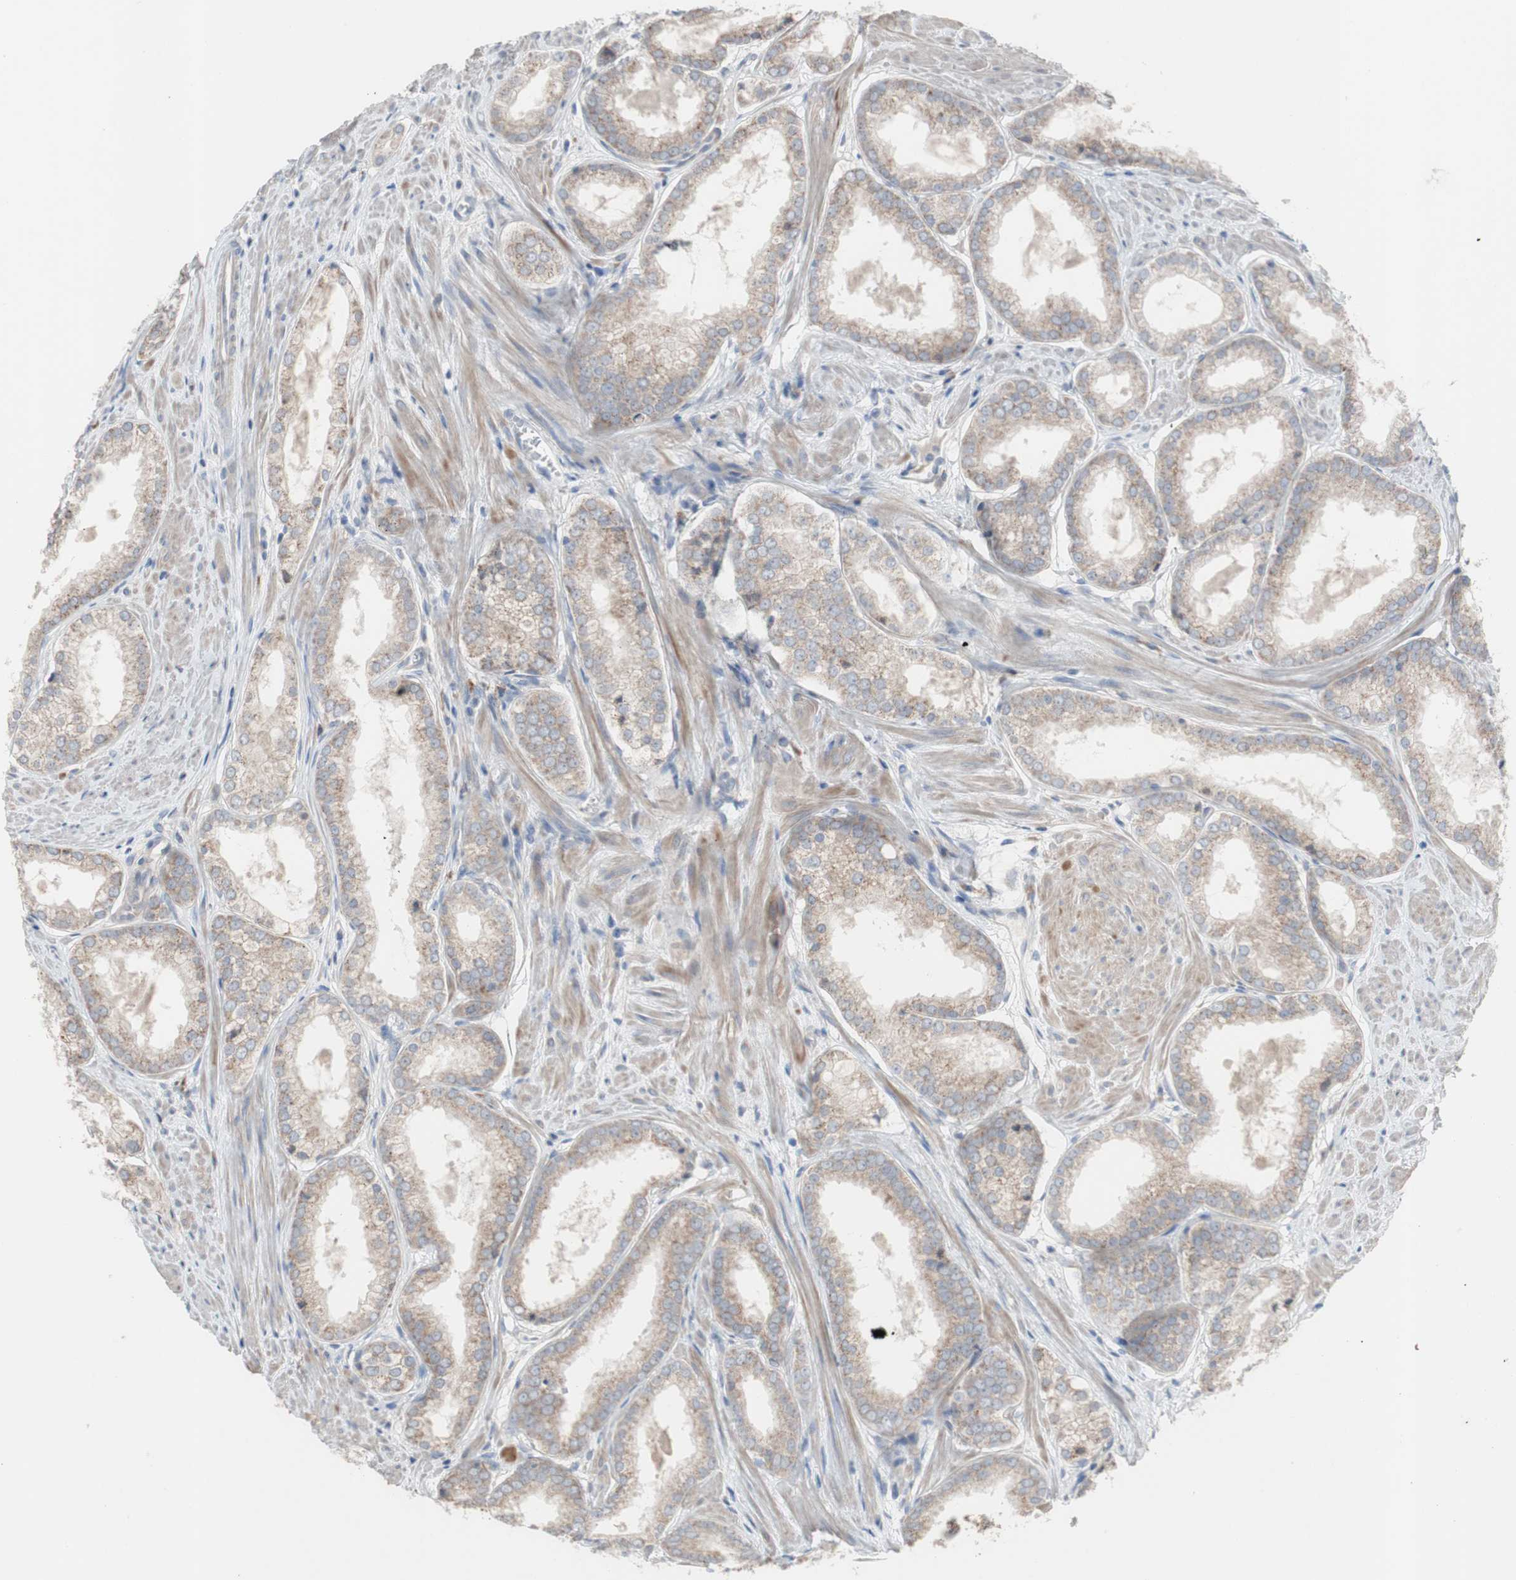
{"staining": {"intensity": "weak", "quantity": ">75%", "location": "cytoplasmic/membranous"}, "tissue": "prostate cancer", "cell_type": "Tumor cells", "image_type": "cancer", "snomed": [{"axis": "morphology", "description": "Adenocarcinoma, Low grade"}, {"axis": "topography", "description": "Prostate"}], "caption": "Protein analysis of prostate cancer tissue exhibits weak cytoplasmic/membranous positivity in approximately >75% of tumor cells. (Stains: DAB in brown, nuclei in blue, Microscopy: brightfield microscopy at high magnification).", "gene": "TTC14", "patient": {"sex": "male", "age": 64}}